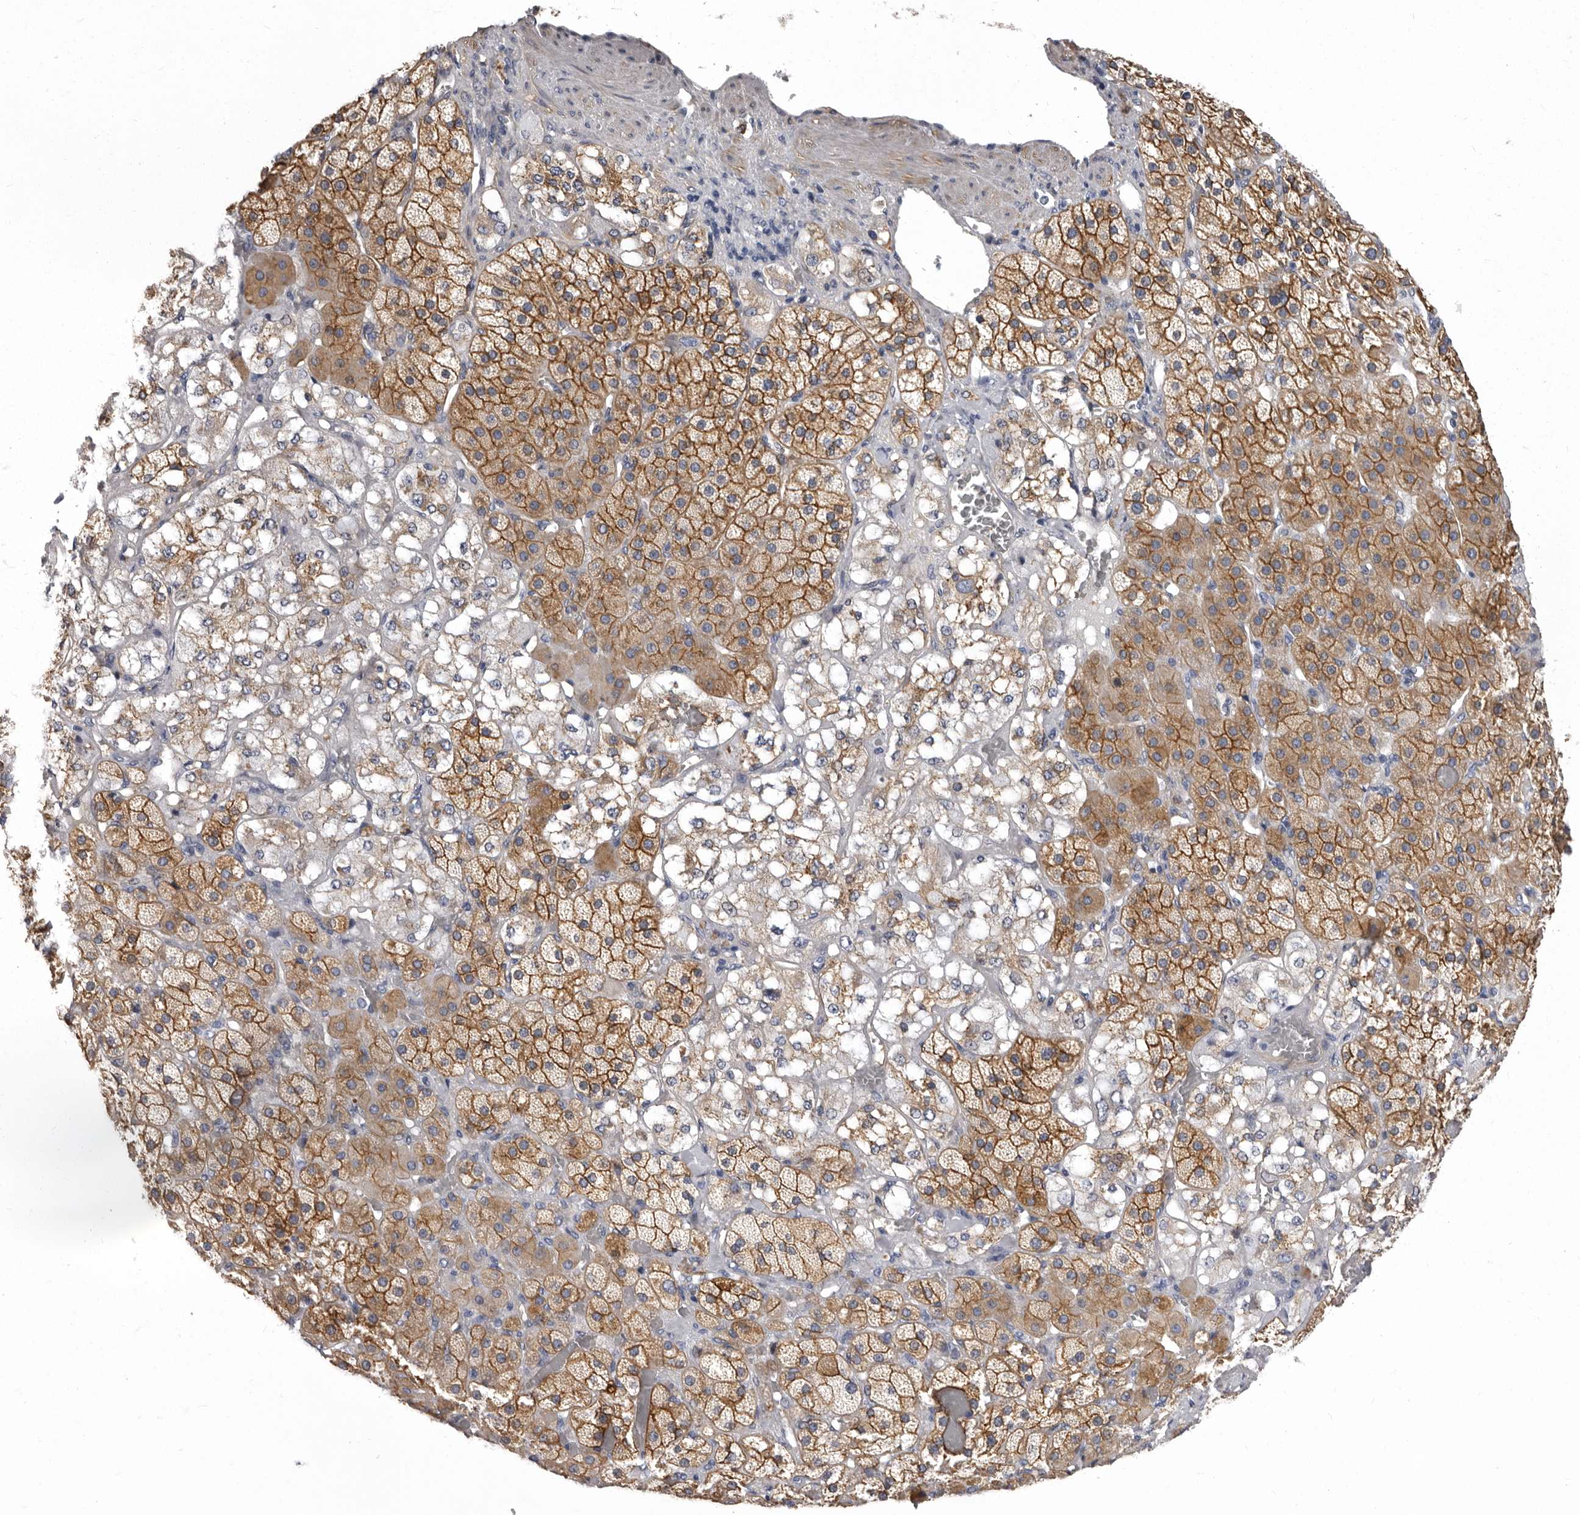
{"staining": {"intensity": "moderate", "quantity": ">75%", "location": "cytoplasmic/membranous"}, "tissue": "adrenal gland", "cell_type": "Glandular cells", "image_type": "normal", "snomed": [{"axis": "morphology", "description": "Normal tissue, NOS"}, {"axis": "topography", "description": "Adrenal gland"}], "caption": "DAB immunohistochemical staining of normal human adrenal gland displays moderate cytoplasmic/membranous protein positivity in about >75% of glandular cells.", "gene": "ENAH", "patient": {"sex": "male", "age": 57}}